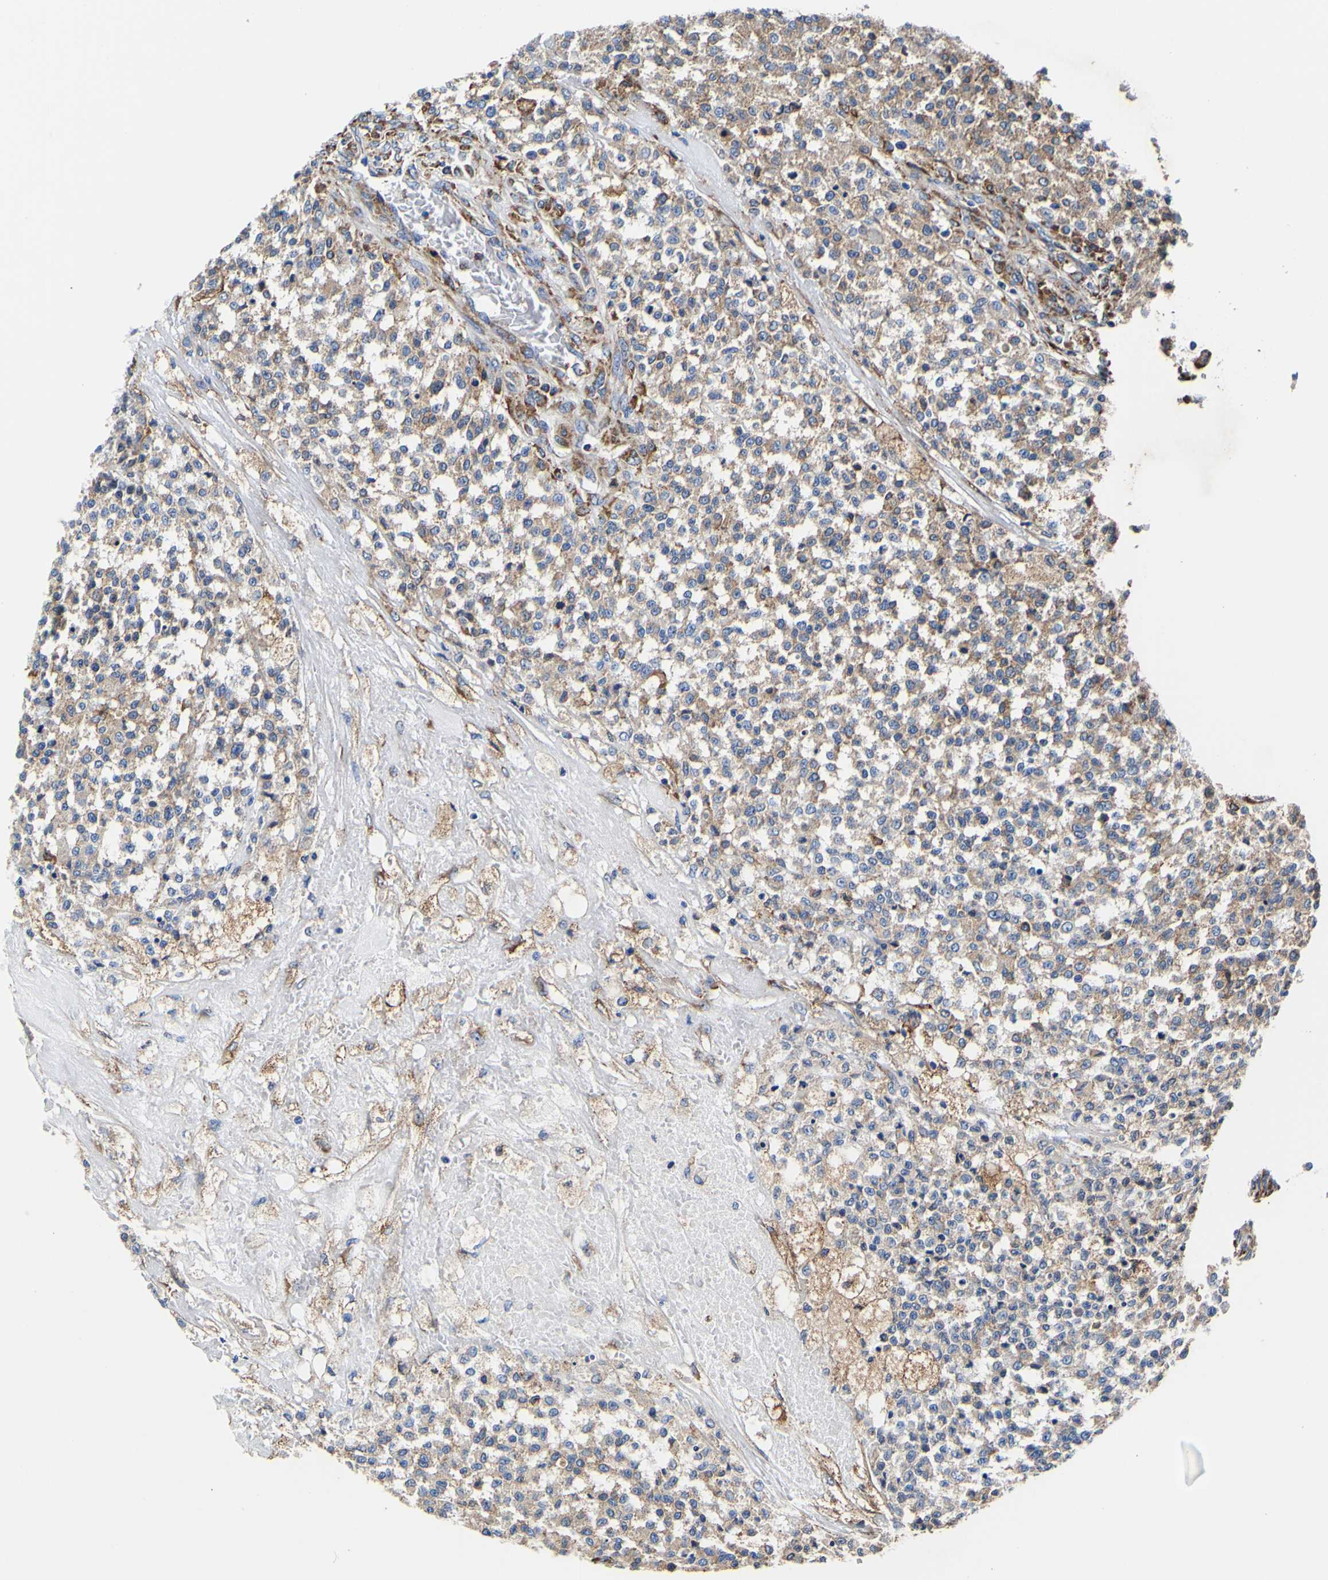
{"staining": {"intensity": "moderate", "quantity": ">75%", "location": "cytoplasmic/membranous"}, "tissue": "testis cancer", "cell_type": "Tumor cells", "image_type": "cancer", "snomed": [{"axis": "morphology", "description": "Seminoma, NOS"}, {"axis": "topography", "description": "Testis"}], "caption": "Testis cancer stained with DAB IHC reveals medium levels of moderate cytoplasmic/membranous staining in about >75% of tumor cells. The staining is performed using DAB brown chromogen to label protein expression. The nuclei are counter-stained blue using hematoxylin.", "gene": "P4HB", "patient": {"sex": "male", "age": 59}}